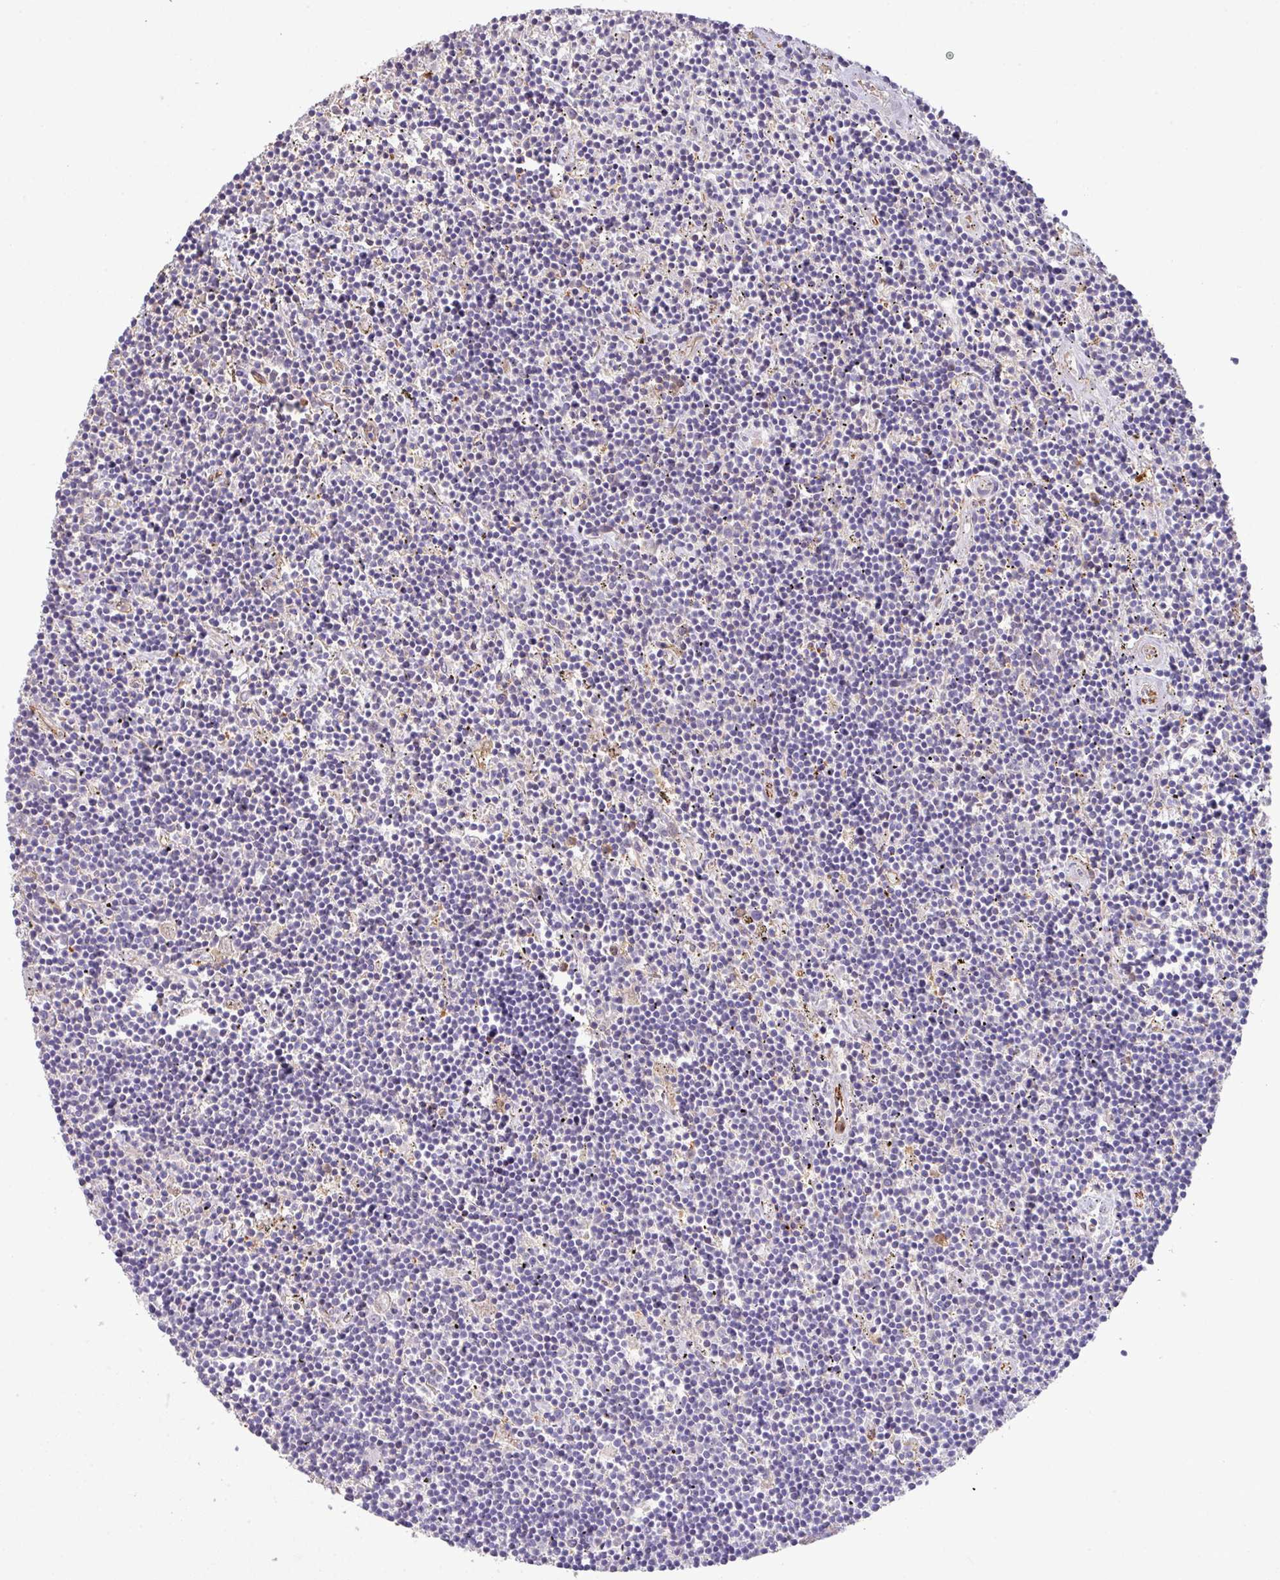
{"staining": {"intensity": "negative", "quantity": "none", "location": "none"}, "tissue": "lymphoma", "cell_type": "Tumor cells", "image_type": "cancer", "snomed": [{"axis": "morphology", "description": "Malignant lymphoma, non-Hodgkin's type, Low grade"}, {"axis": "topography", "description": "Spleen"}], "caption": "Immunohistochemistry micrograph of neoplastic tissue: low-grade malignant lymphoma, non-Hodgkin's type stained with DAB reveals no significant protein positivity in tumor cells.", "gene": "LRRC53", "patient": {"sex": "male", "age": 76}}